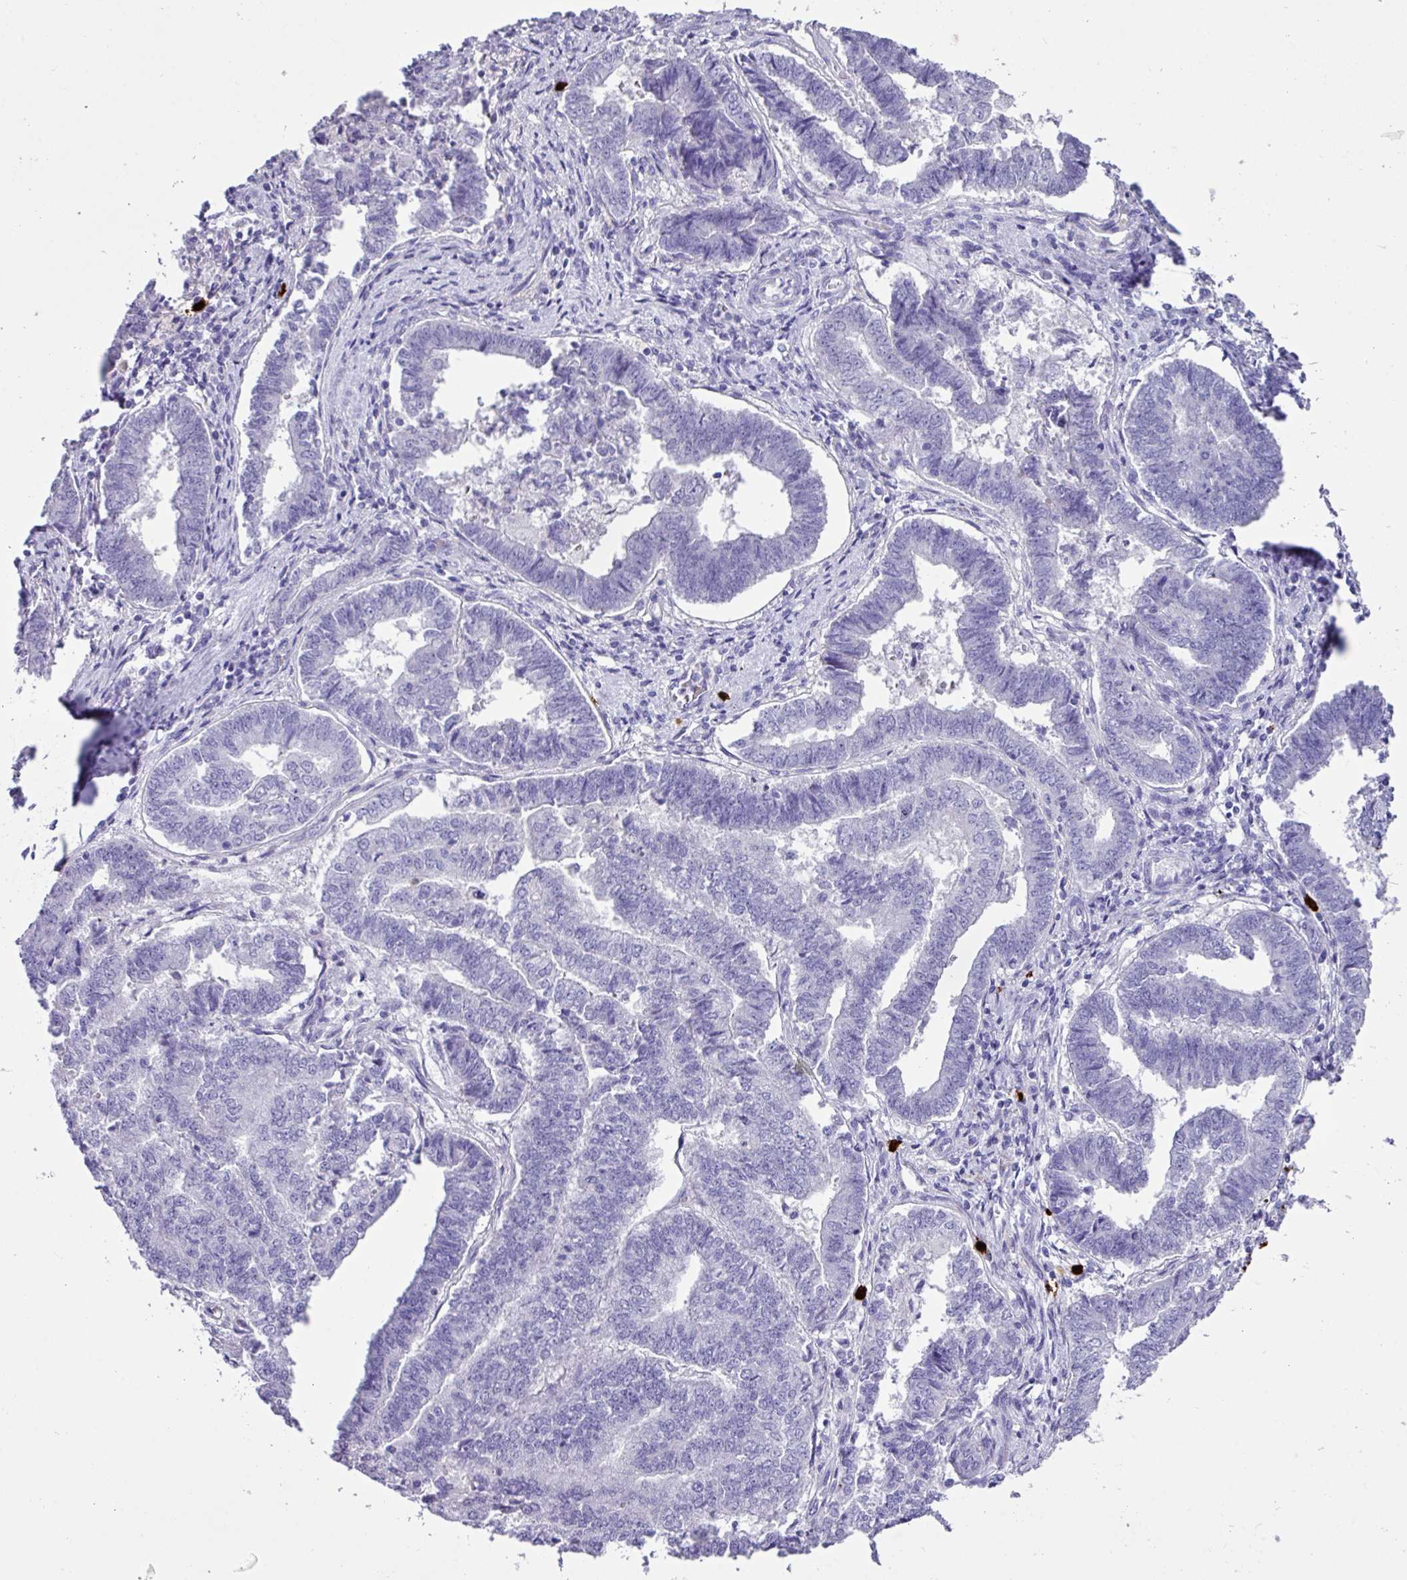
{"staining": {"intensity": "negative", "quantity": "none", "location": "none"}, "tissue": "endometrial cancer", "cell_type": "Tumor cells", "image_type": "cancer", "snomed": [{"axis": "morphology", "description": "Adenocarcinoma, NOS"}, {"axis": "topography", "description": "Endometrium"}], "caption": "There is no significant expression in tumor cells of endometrial adenocarcinoma.", "gene": "MRM2", "patient": {"sex": "female", "age": 72}}